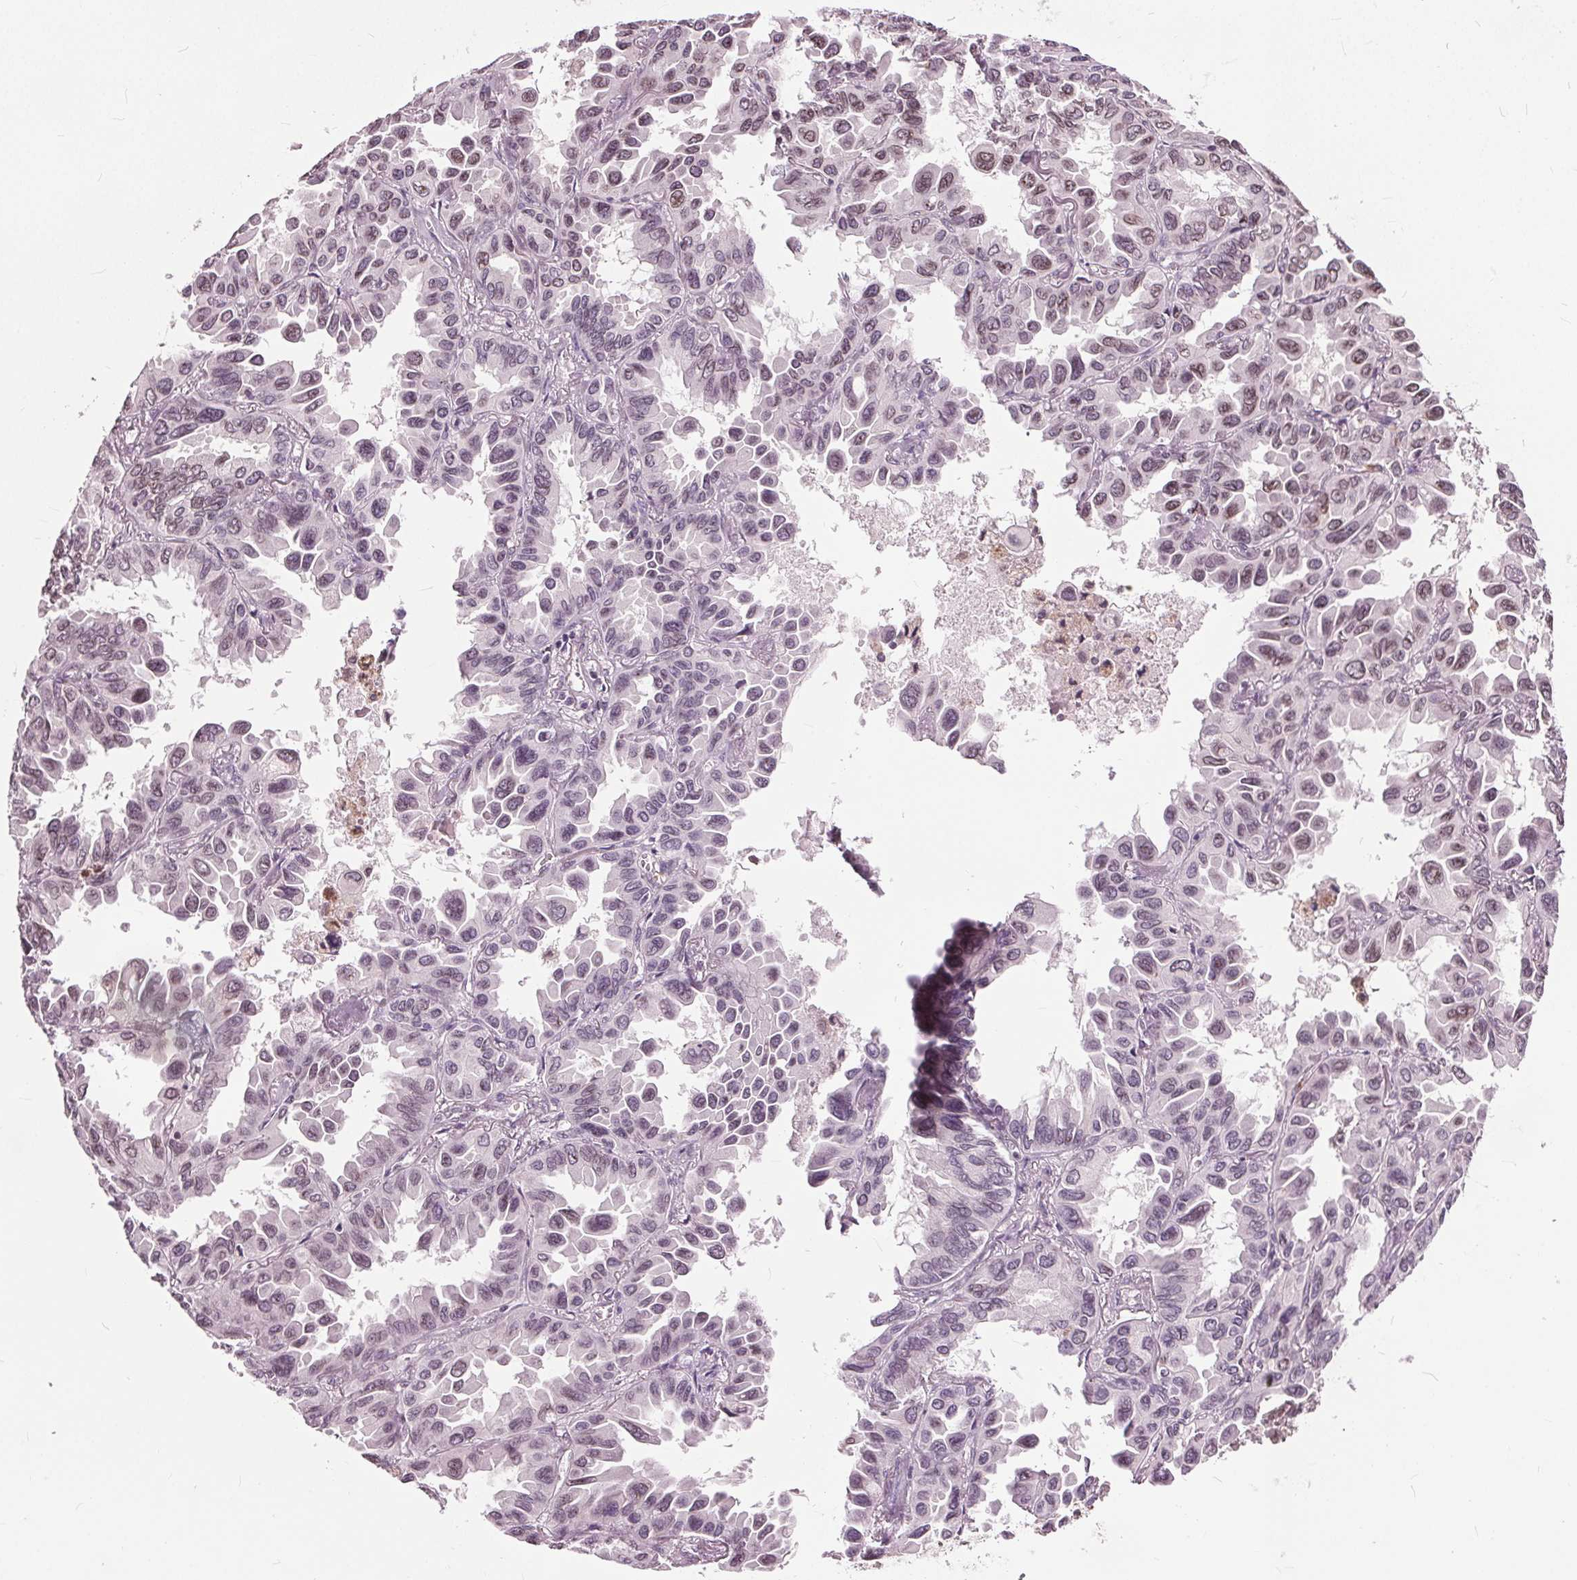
{"staining": {"intensity": "moderate", "quantity": "25%-75%", "location": "cytoplasmic/membranous,nuclear"}, "tissue": "lung cancer", "cell_type": "Tumor cells", "image_type": "cancer", "snomed": [{"axis": "morphology", "description": "Adenocarcinoma, NOS"}, {"axis": "topography", "description": "Lung"}], "caption": "An IHC photomicrograph of tumor tissue is shown. Protein staining in brown labels moderate cytoplasmic/membranous and nuclear positivity in lung cancer within tumor cells.", "gene": "TTC39C", "patient": {"sex": "male", "age": 64}}